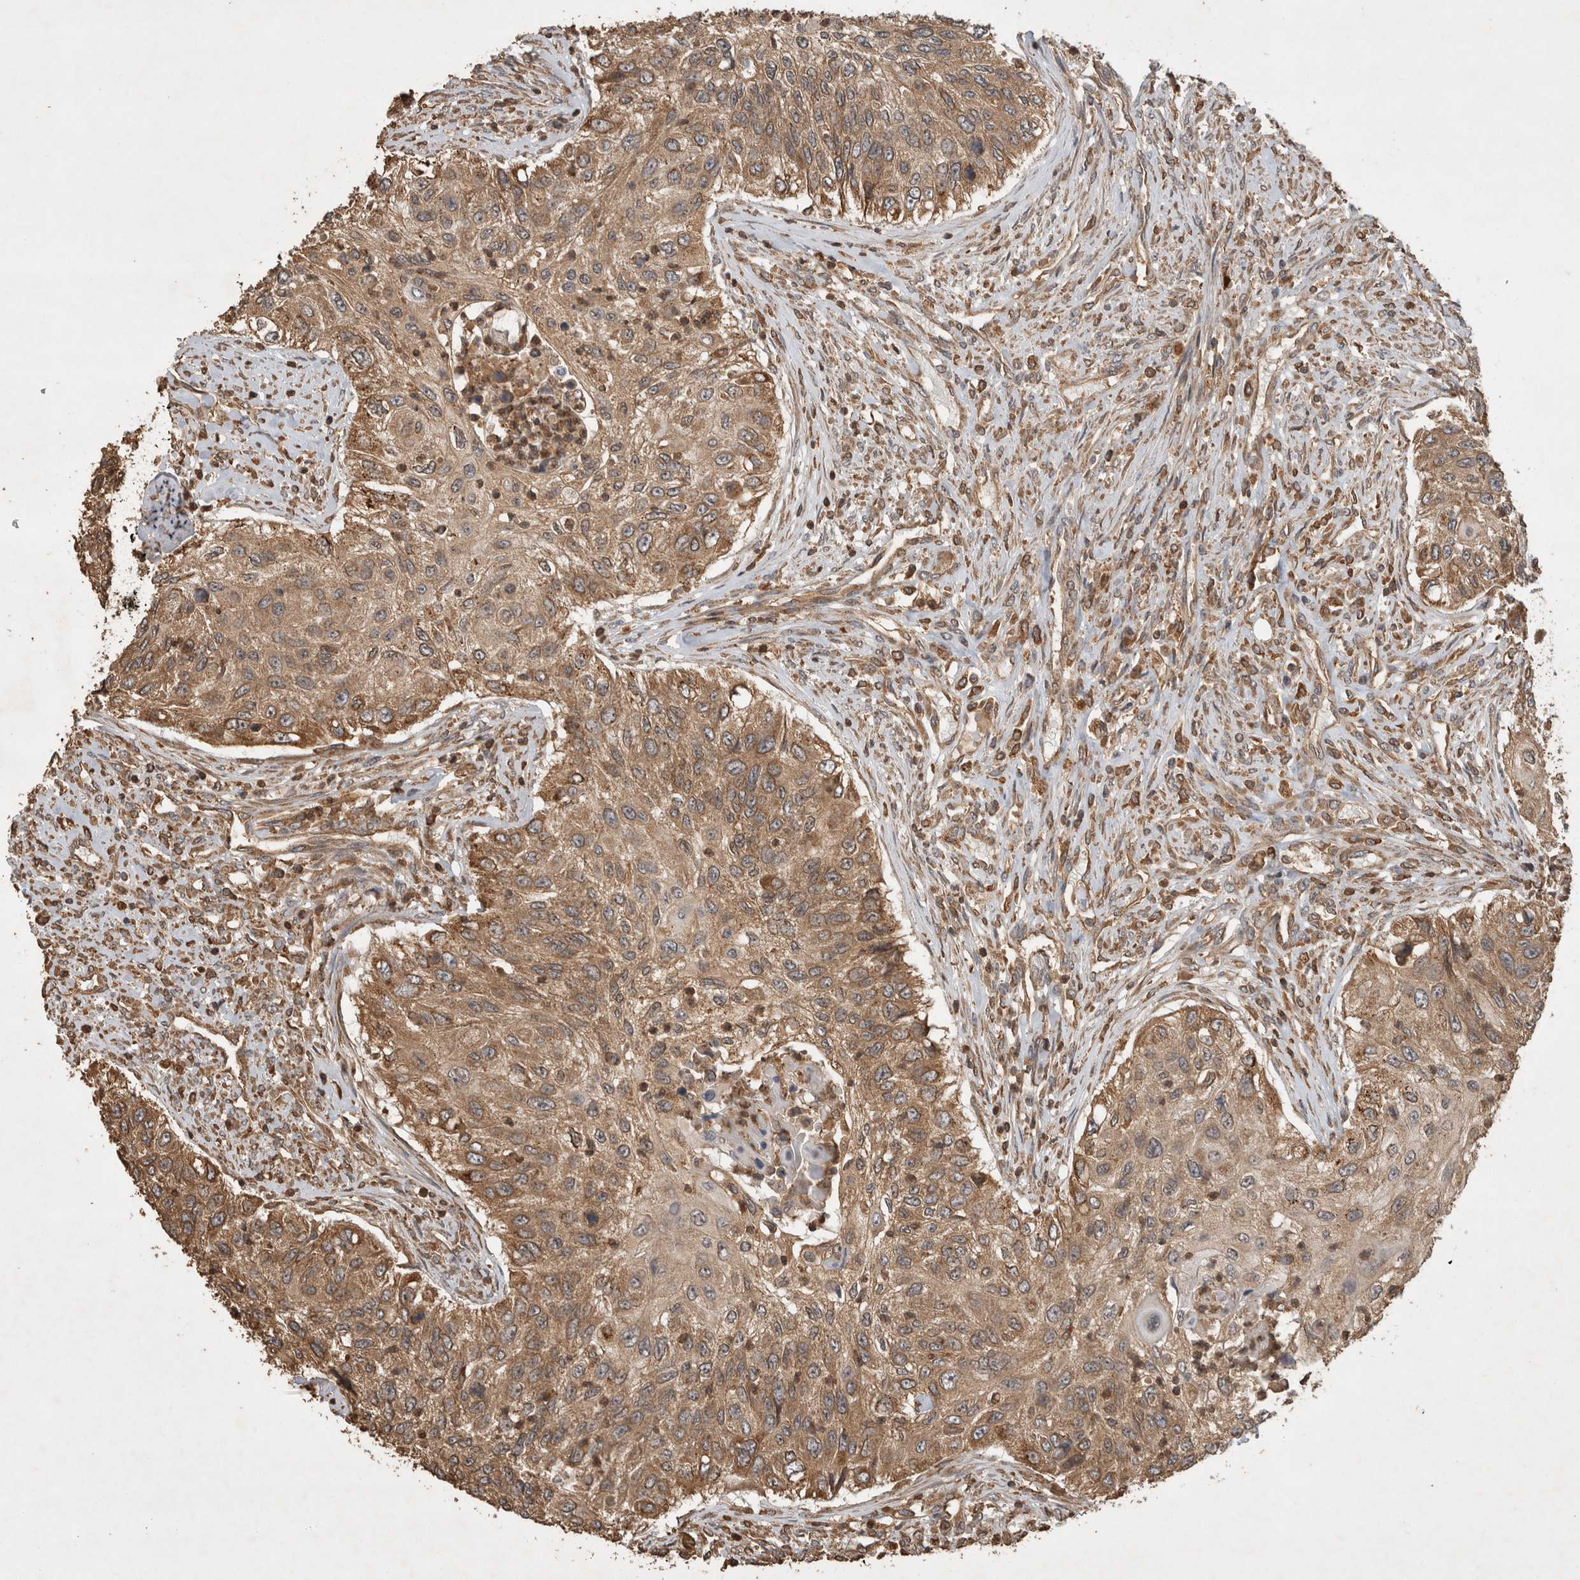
{"staining": {"intensity": "moderate", "quantity": ">75%", "location": "cytoplasmic/membranous"}, "tissue": "urothelial cancer", "cell_type": "Tumor cells", "image_type": "cancer", "snomed": [{"axis": "morphology", "description": "Urothelial carcinoma, High grade"}, {"axis": "topography", "description": "Urinary bladder"}], "caption": "Immunohistochemical staining of urothelial cancer displays moderate cytoplasmic/membranous protein staining in about >75% of tumor cells. (Stains: DAB (3,3'-diaminobenzidine) in brown, nuclei in blue, Microscopy: brightfield microscopy at high magnification).", "gene": "OTUD7B", "patient": {"sex": "female", "age": 60}}